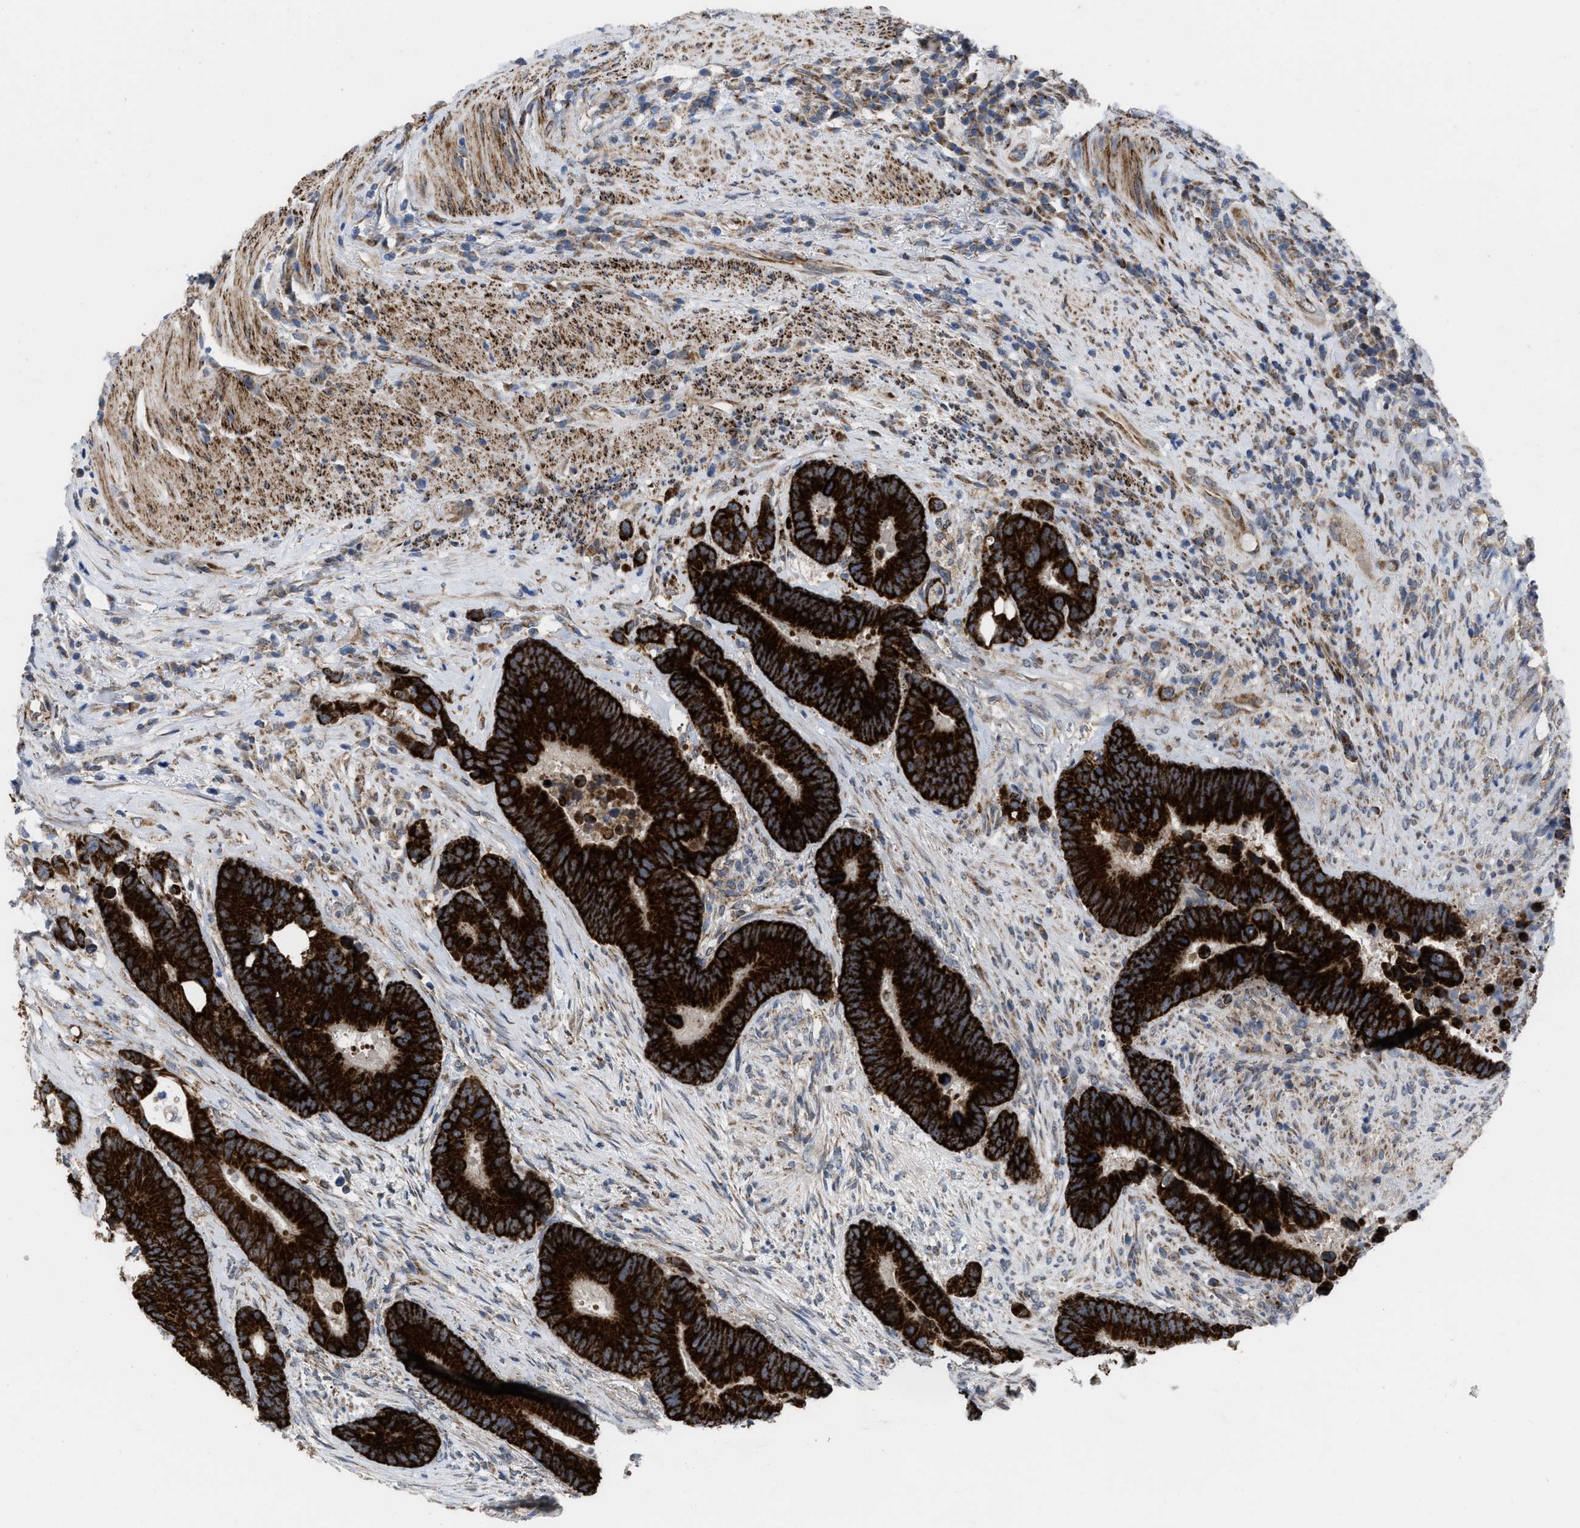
{"staining": {"intensity": "strong", "quantity": ">75%", "location": "cytoplasmic/membranous"}, "tissue": "colorectal cancer", "cell_type": "Tumor cells", "image_type": "cancer", "snomed": [{"axis": "morphology", "description": "Adenocarcinoma, NOS"}, {"axis": "topography", "description": "Rectum"}], "caption": "The histopathology image reveals immunohistochemical staining of colorectal cancer. There is strong cytoplasmic/membranous staining is seen in about >75% of tumor cells.", "gene": "AKAP1", "patient": {"sex": "female", "age": 89}}